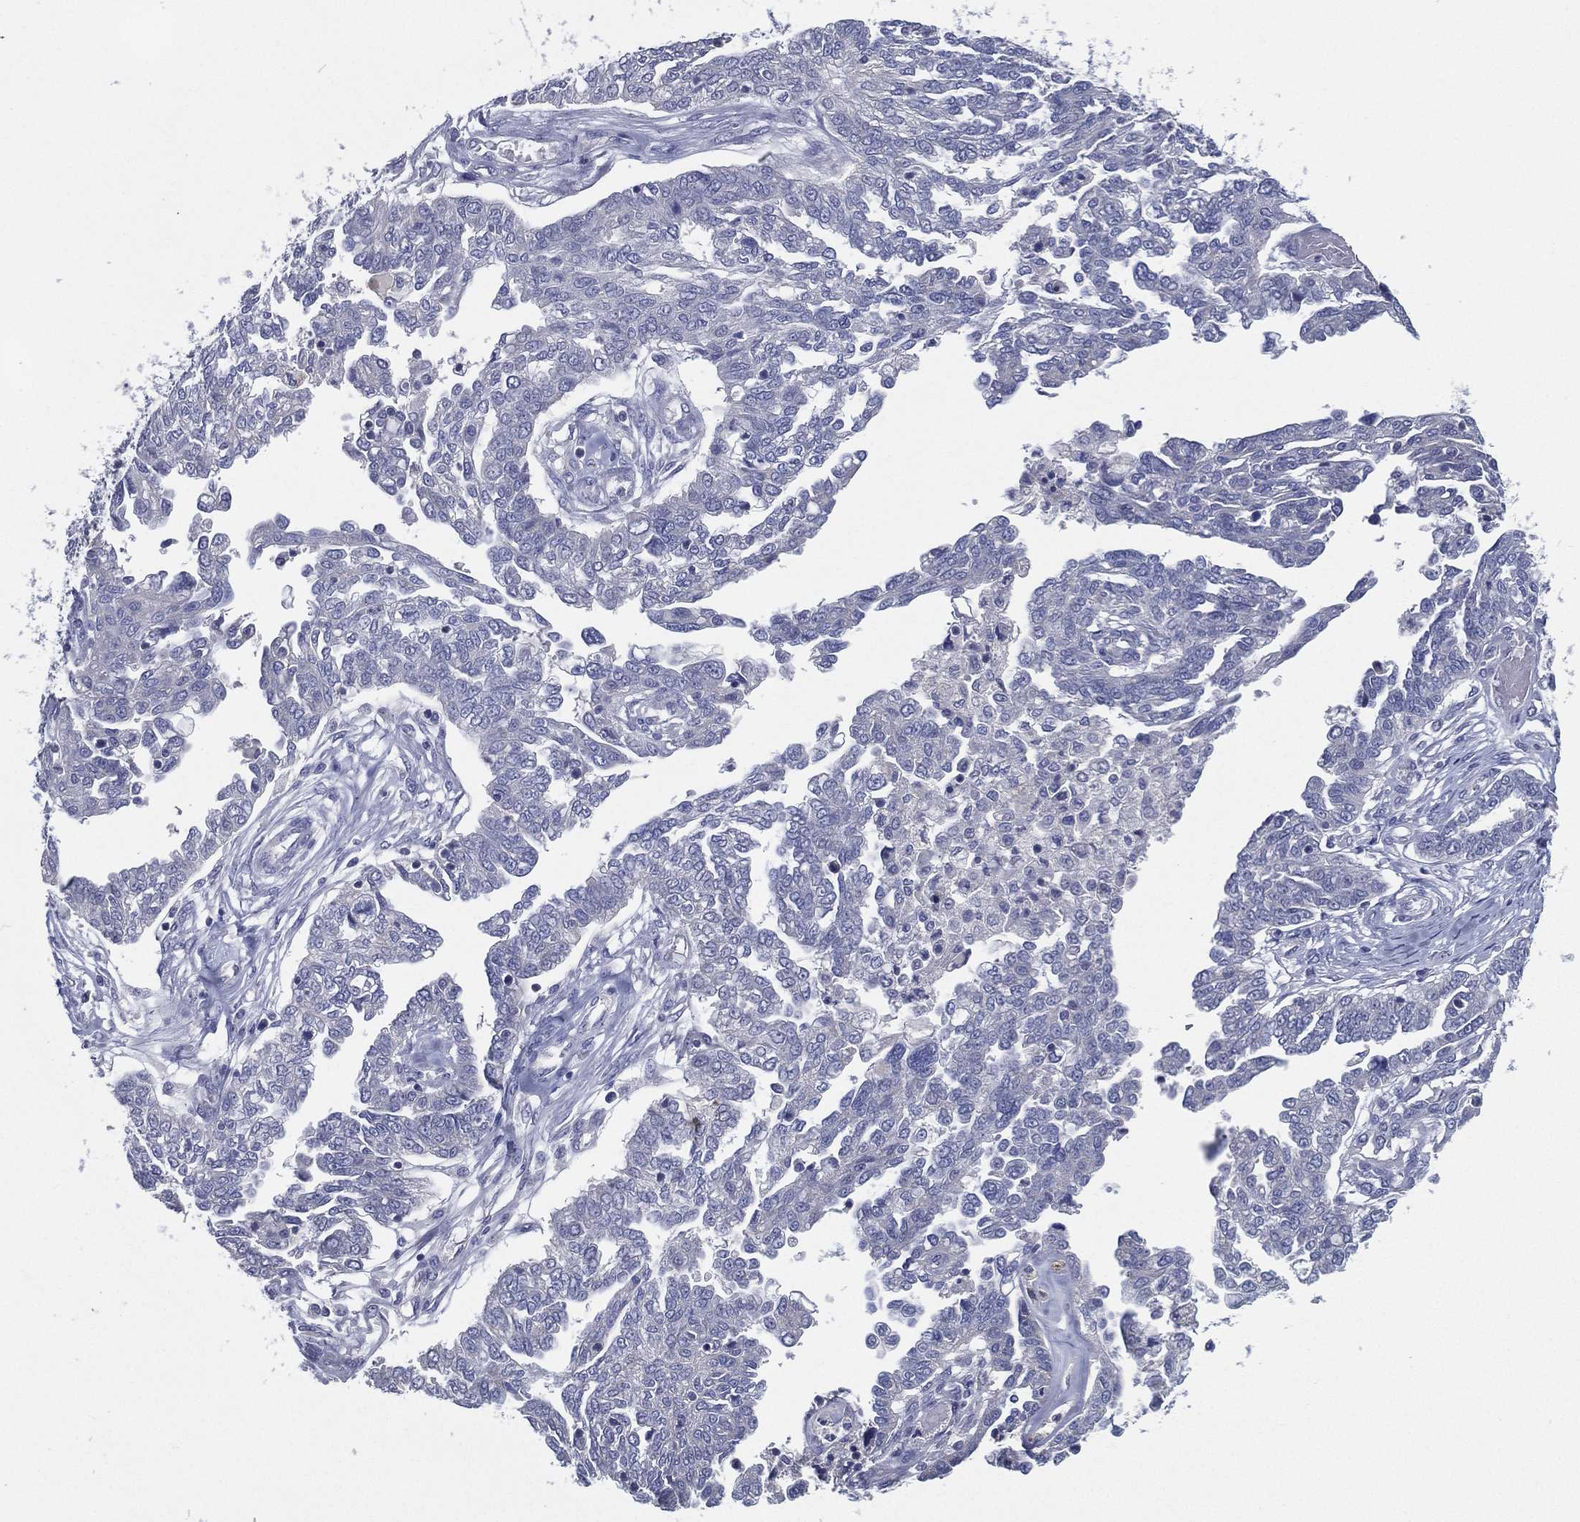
{"staining": {"intensity": "negative", "quantity": "none", "location": "none"}, "tissue": "ovarian cancer", "cell_type": "Tumor cells", "image_type": "cancer", "snomed": [{"axis": "morphology", "description": "Cystadenocarcinoma, serous, NOS"}, {"axis": "topography", "description": "Ovary"}], "caption": "Immunohistochemistry micrograph of neoplastic tissue: serous cystadenocarcinoma (ovarian) stained with DAB (3,3'-diaminobenzidine) demonstrates no significant protein expression in tumor cells.", "gene": "SLC13A4", "patient": {"sex": "female", "age": 67}}